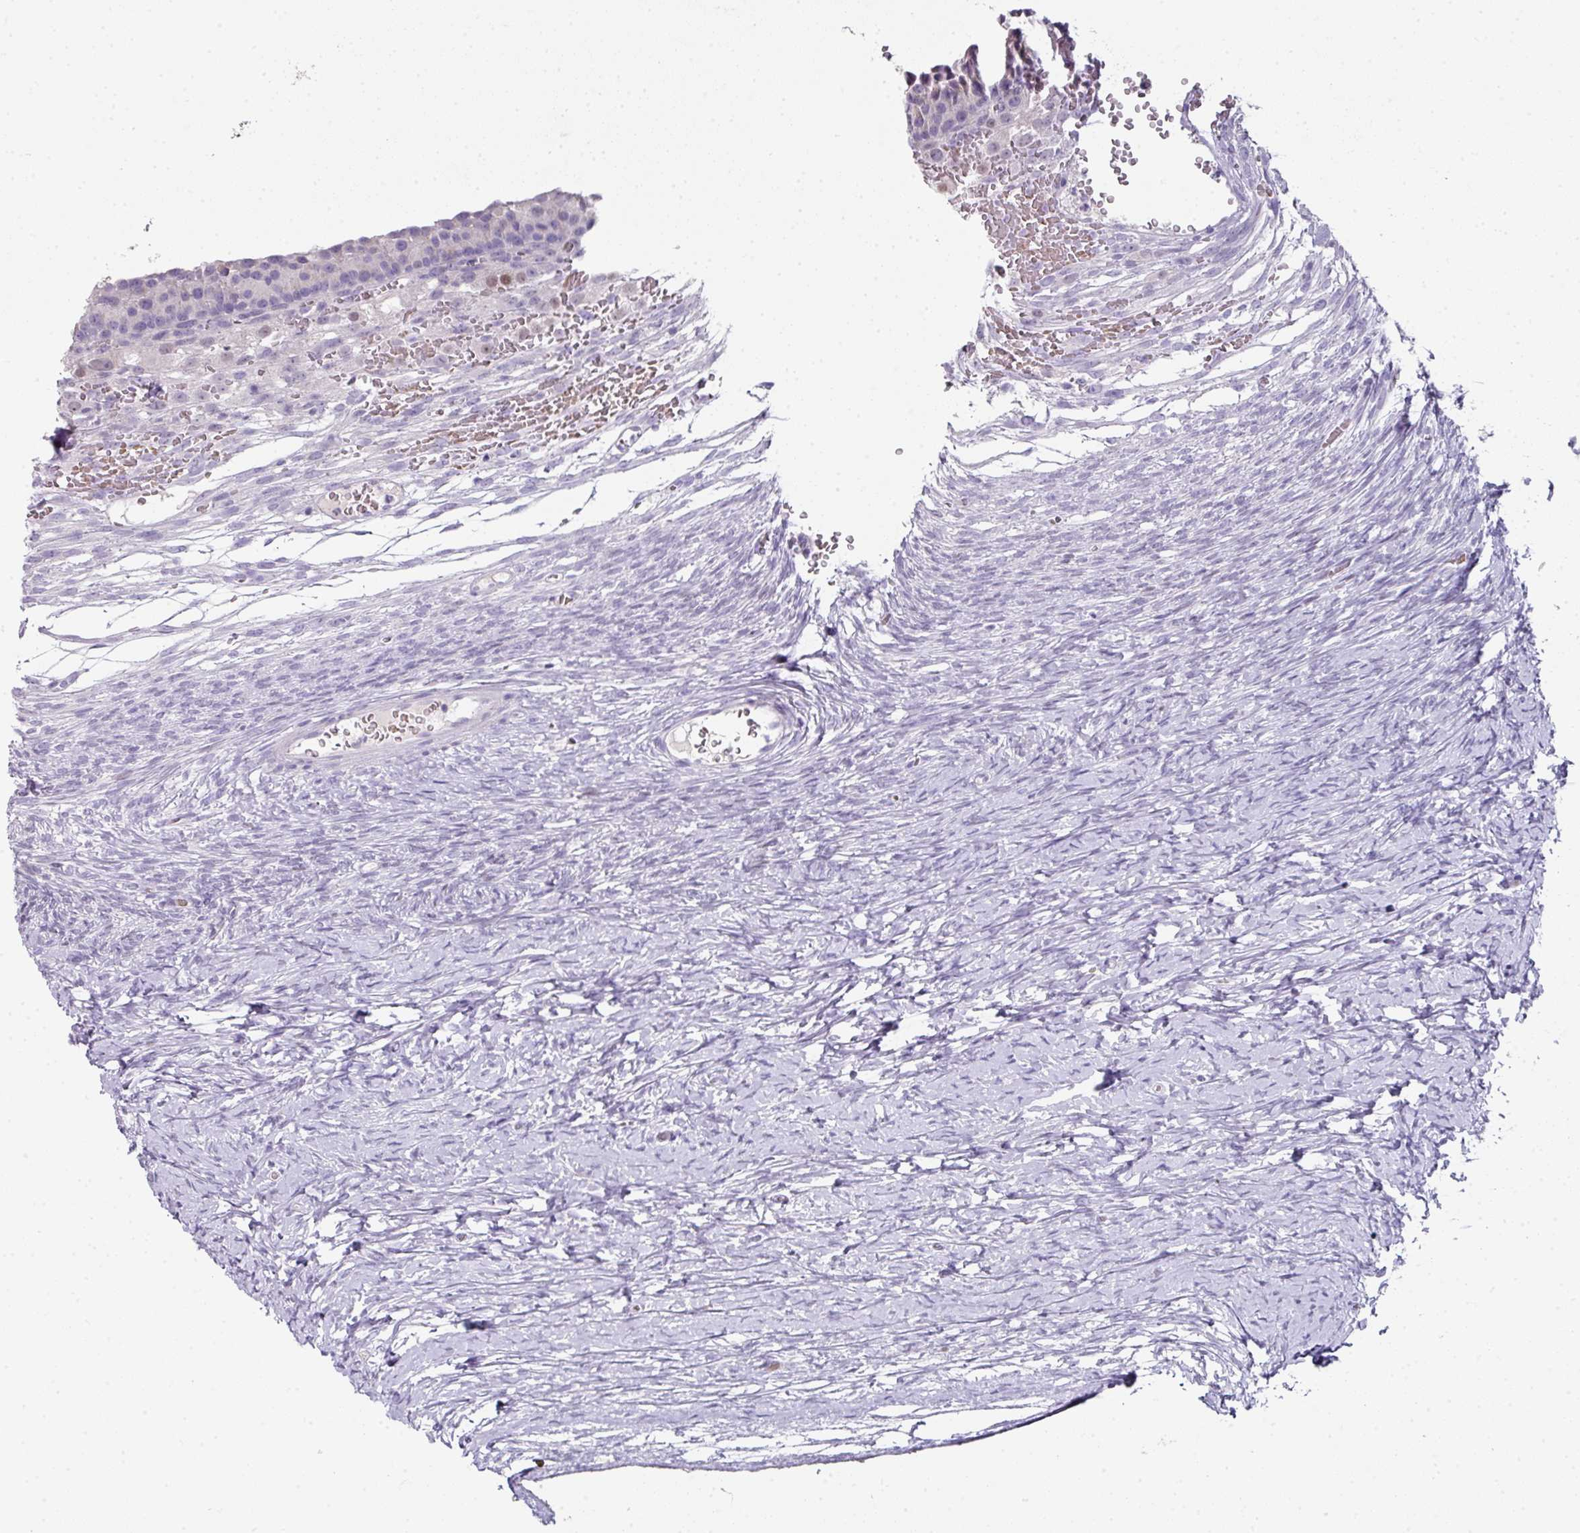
{"staining": {"intensity": "negative", "quantity": "none", "location": "none"}, "tissue": "ovary", "cell_type": "Ovarian stroma cells", "image_type": "normal", "snomed": [{"axis": "morphology", "description": "Normal tissue, NOS"}, {"axis": "topography", "description": "Ovary"}], "caption": "High power microscopy image of an immunohistochemistry (IHC) micrograph of unremarkable ovary, revealing no significant expression in ovarian stroma cells.", "gene": "ANKRD18A", "patient": {"sex": "female", "age": 39}}